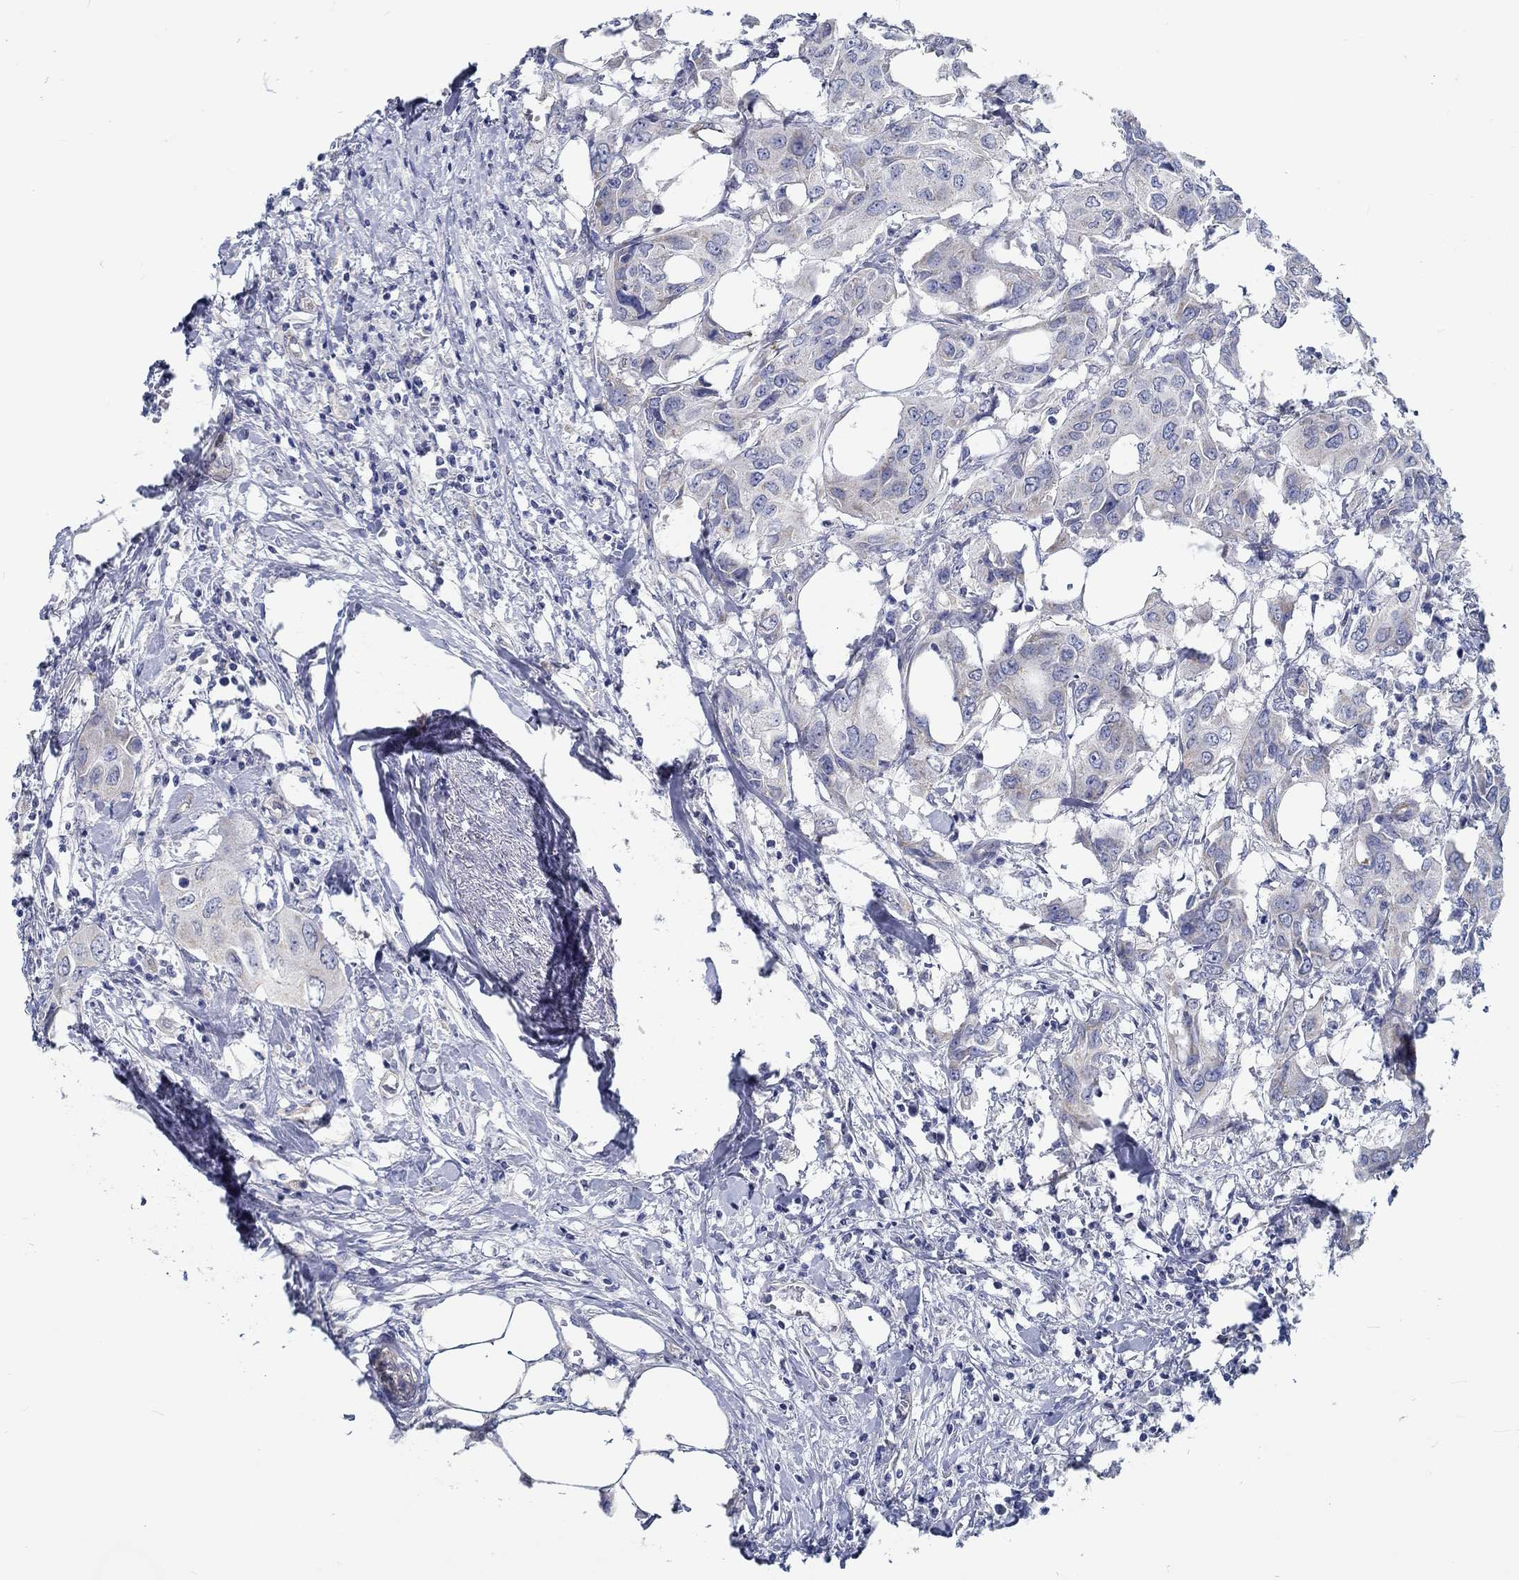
{"staining": {"intensity": "negative", "quantity": "none", "location": "none"}, "tissue": "urothelial cancer", "cell_type": "Tumor cells", "image_type": "cancer", "snomed": [{"axis": "morphology", "description": "Urothelial carcinoma, NOS"}, {"axis": "morphology", "description": "Urothelial carcinoma, High grade"}, {"axis": "topography", "description": "Urinary bladder"}], "caption": "High magnification brightfield microscopy of urothelial cancer stained with DAB (brown) and counterstained with hematoxylin (blue): tumor cells show no significant positivity.", "gene": "MYBPC1", "patient": {"sex": "male", "age": 63}}